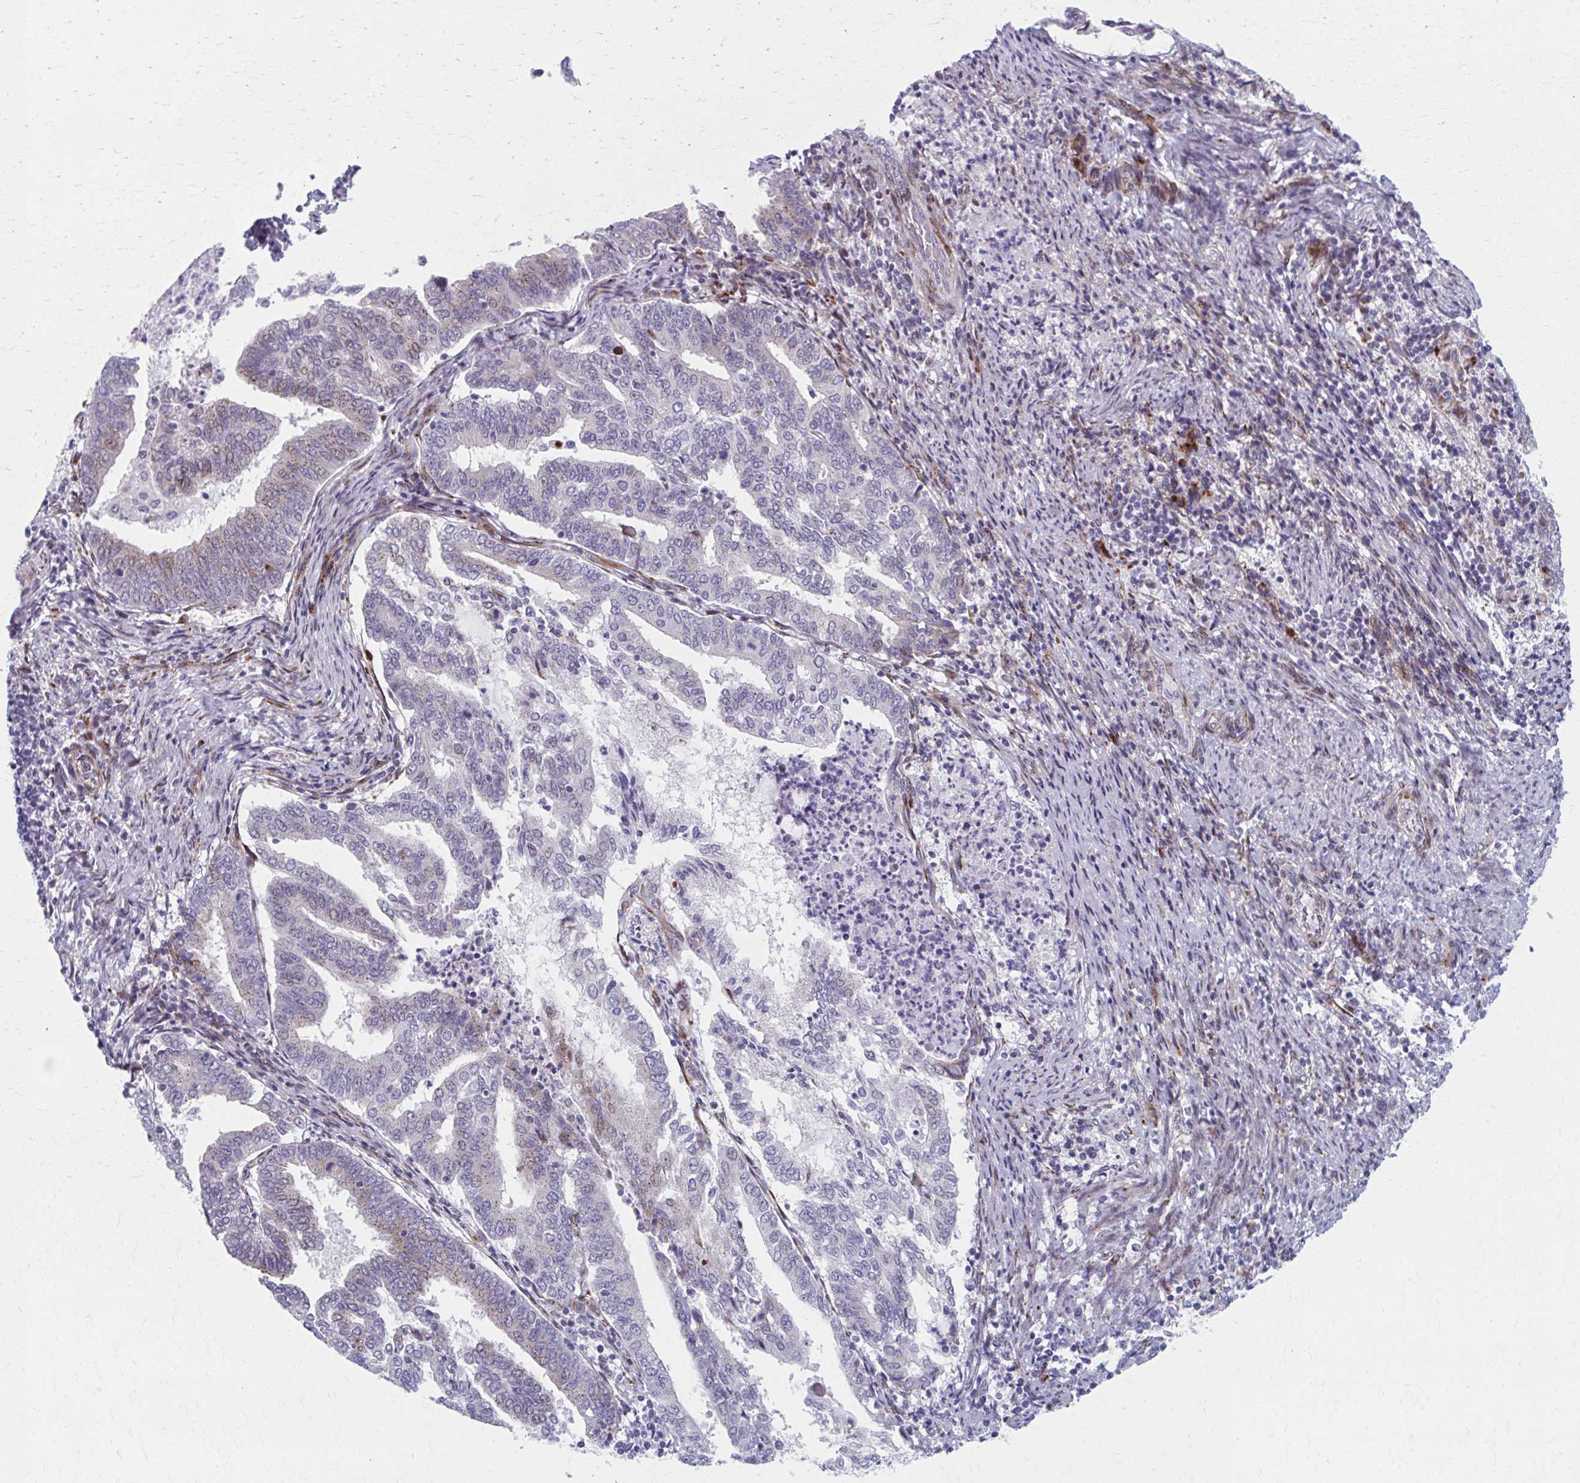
{"staining": {"intensity": "weak", "quantity": "<25%", "location": "cytoplasmic/membranous"}, "tissue": "endometrial cancer", "cell_type": "Tumor cells", "image_type": "cancer", "snomed": [{"axis": "morphology", "description": "Adenocarcinoma, NOS"}, {"axis": "topography", "description": "Endometrium"}], "caption": "The immunohistochemistry (IHC) photomicrograph has no significant expression in tumor cells of endometrial cancer tissue.", "gene": "OLFM2", "patient": {"sex": "female", "age": 80}}